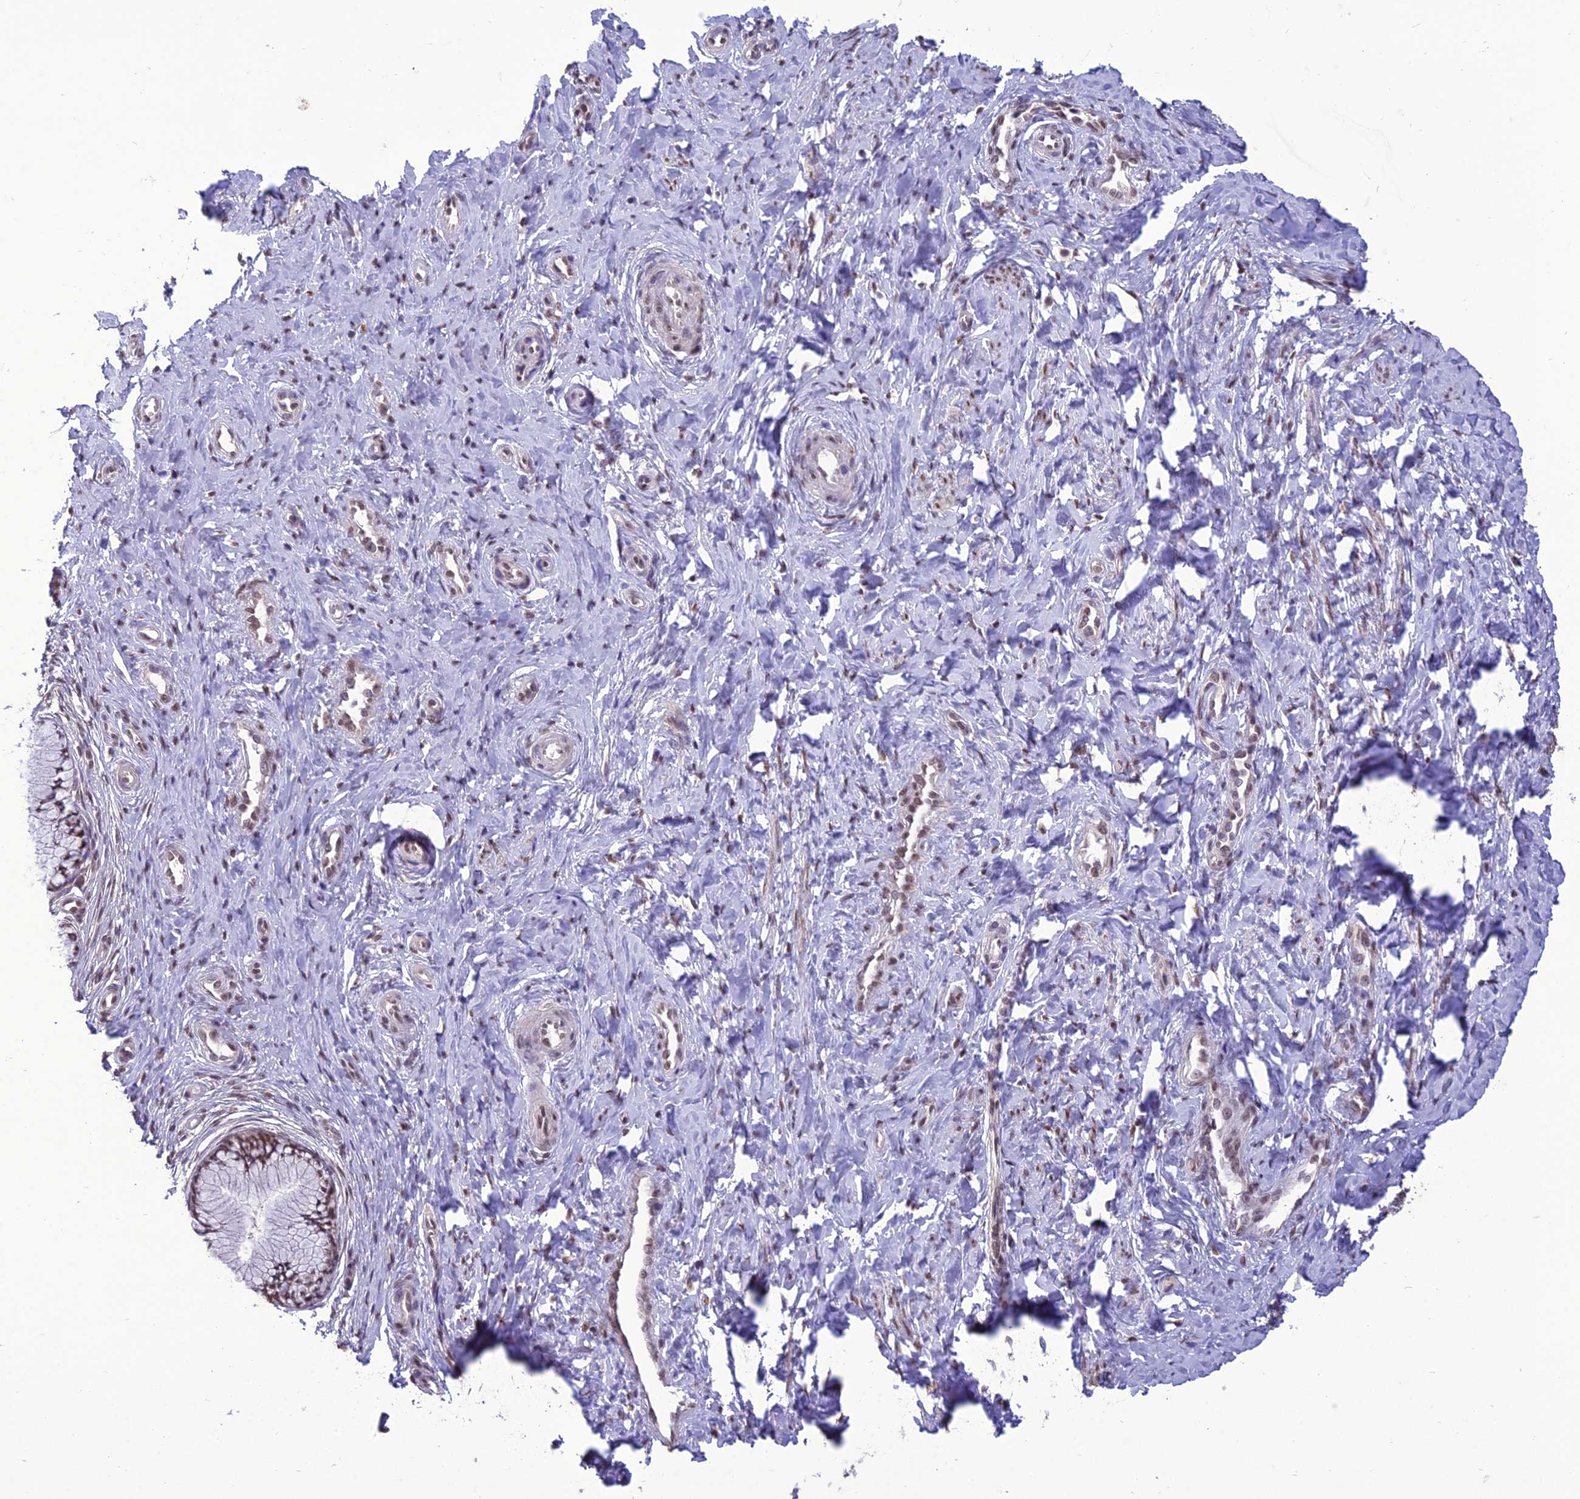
{"staining": {"intensity": "moderate", "quantity": ">75%", "location": "nuclear"}, "tissue": "cervix", "cell_type": "Glandular cells", "image_type": "normal", "snomed": [{"axis": "morphology", "description": "Normal tissue, NOS"}, {"axis": "topography", "description": "Cervix"}], "caption": "Brown immunohistochemical staining in unremarkable human cervix reveals moderate nuclear staining in about >75% of glandular cells.", "gene": "RANBP3", "patient": {"sex": "female", "age": 36}}